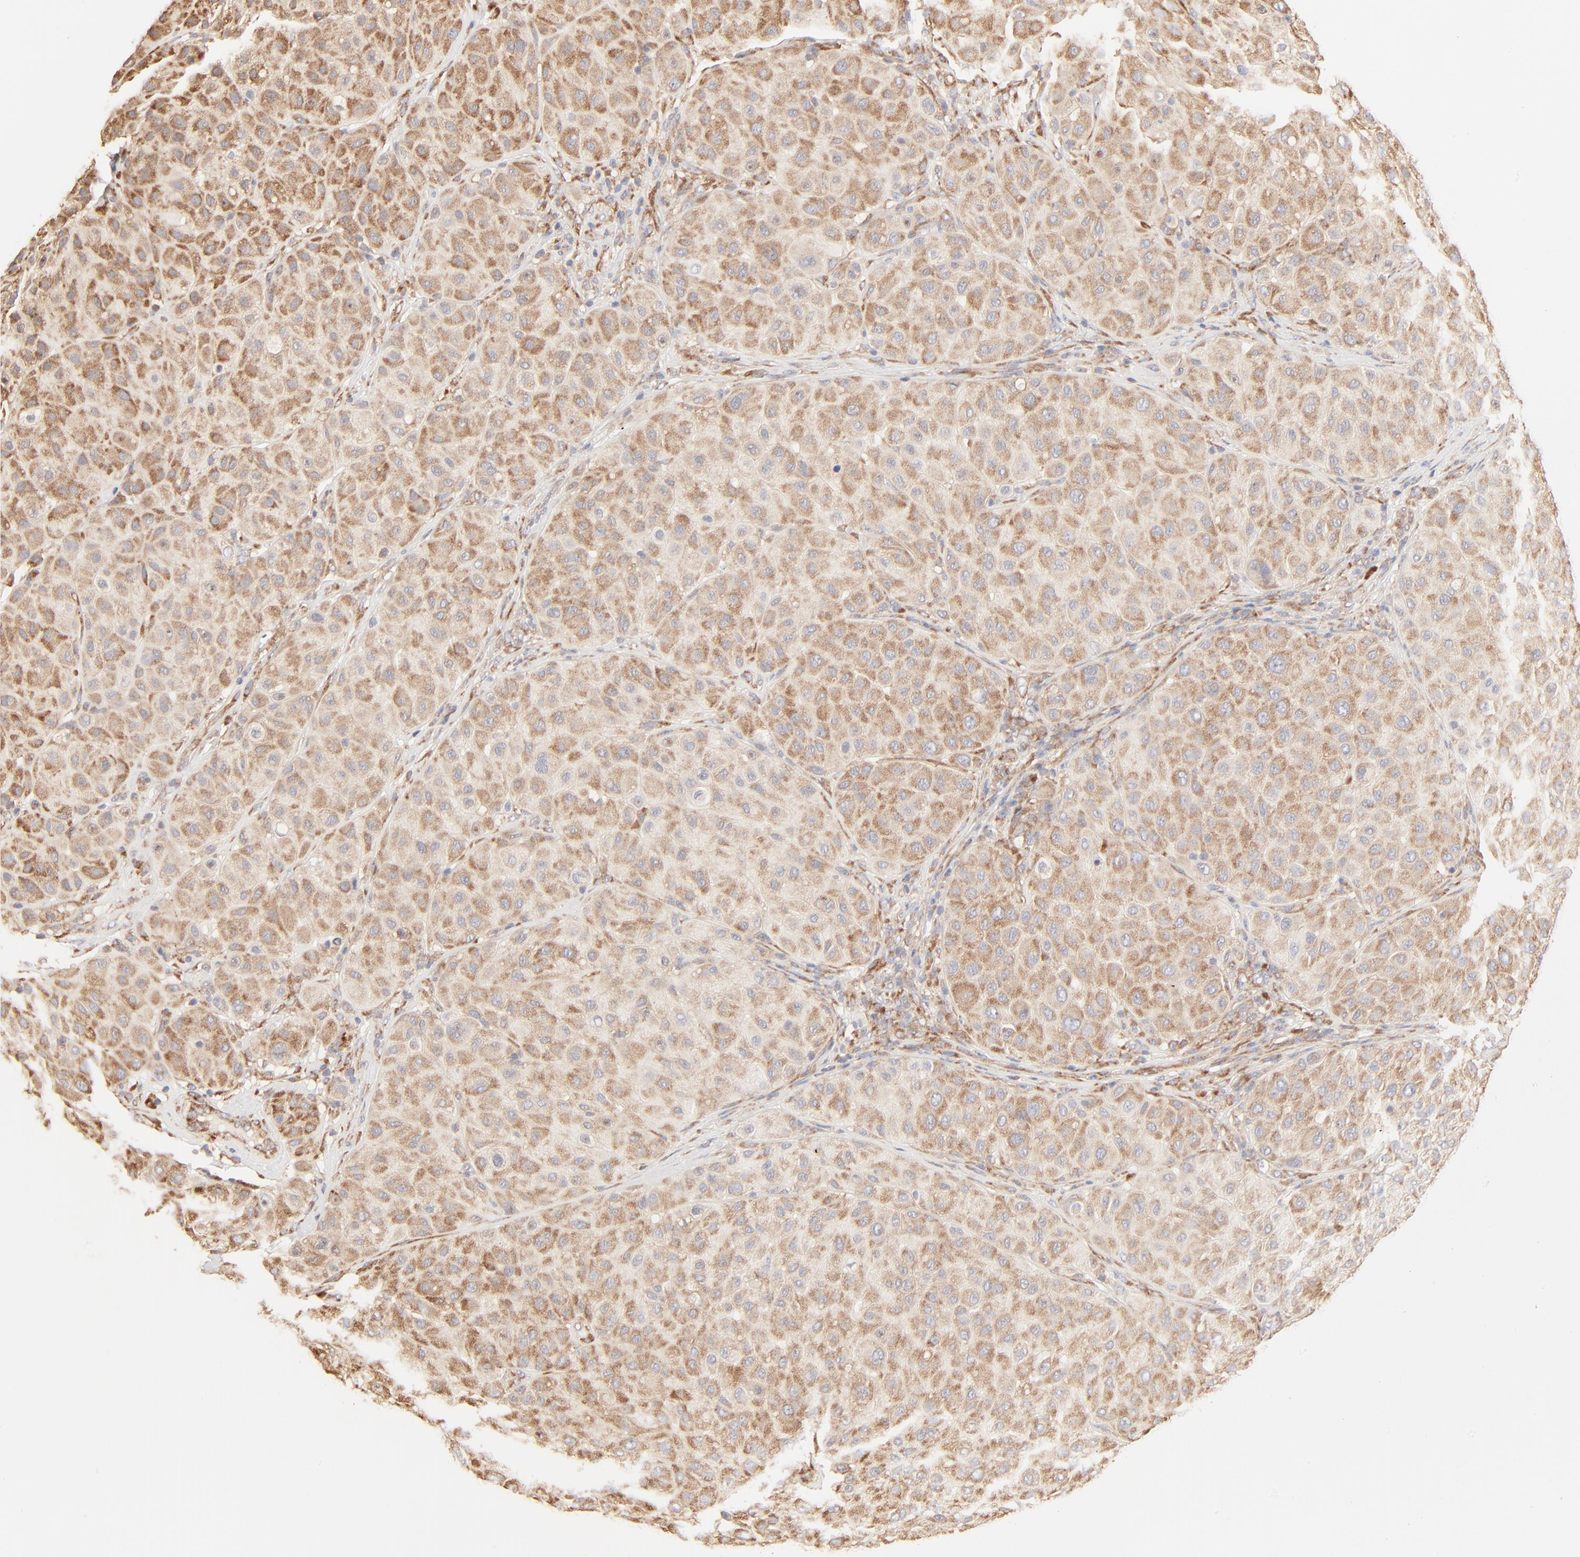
{"staining": {"intensity": "moderate", "quantity": ">75%", "location": "cytoplasmic/membranous"}, "tissue": "melanoma", "cell_type": "Tumor cells", "image_type": "cancer", "snomed": [{"axis": "morphology", "description": "Normal tissue, NOS"}, {"axis": "morphology", "description": "Malignant melanoma, Metastatic site"}, {"axis": "topography", "description": "Skin"}], "caption": "There is medium levels of moderate cytoplasmic/membranous expression in tumor cells of malignant melanoma (metastatic site), as demonstrated by immunohistochemical staining (brown color).", "gene": "RPS20", "patient": {"sex": "male", "age": 41}}